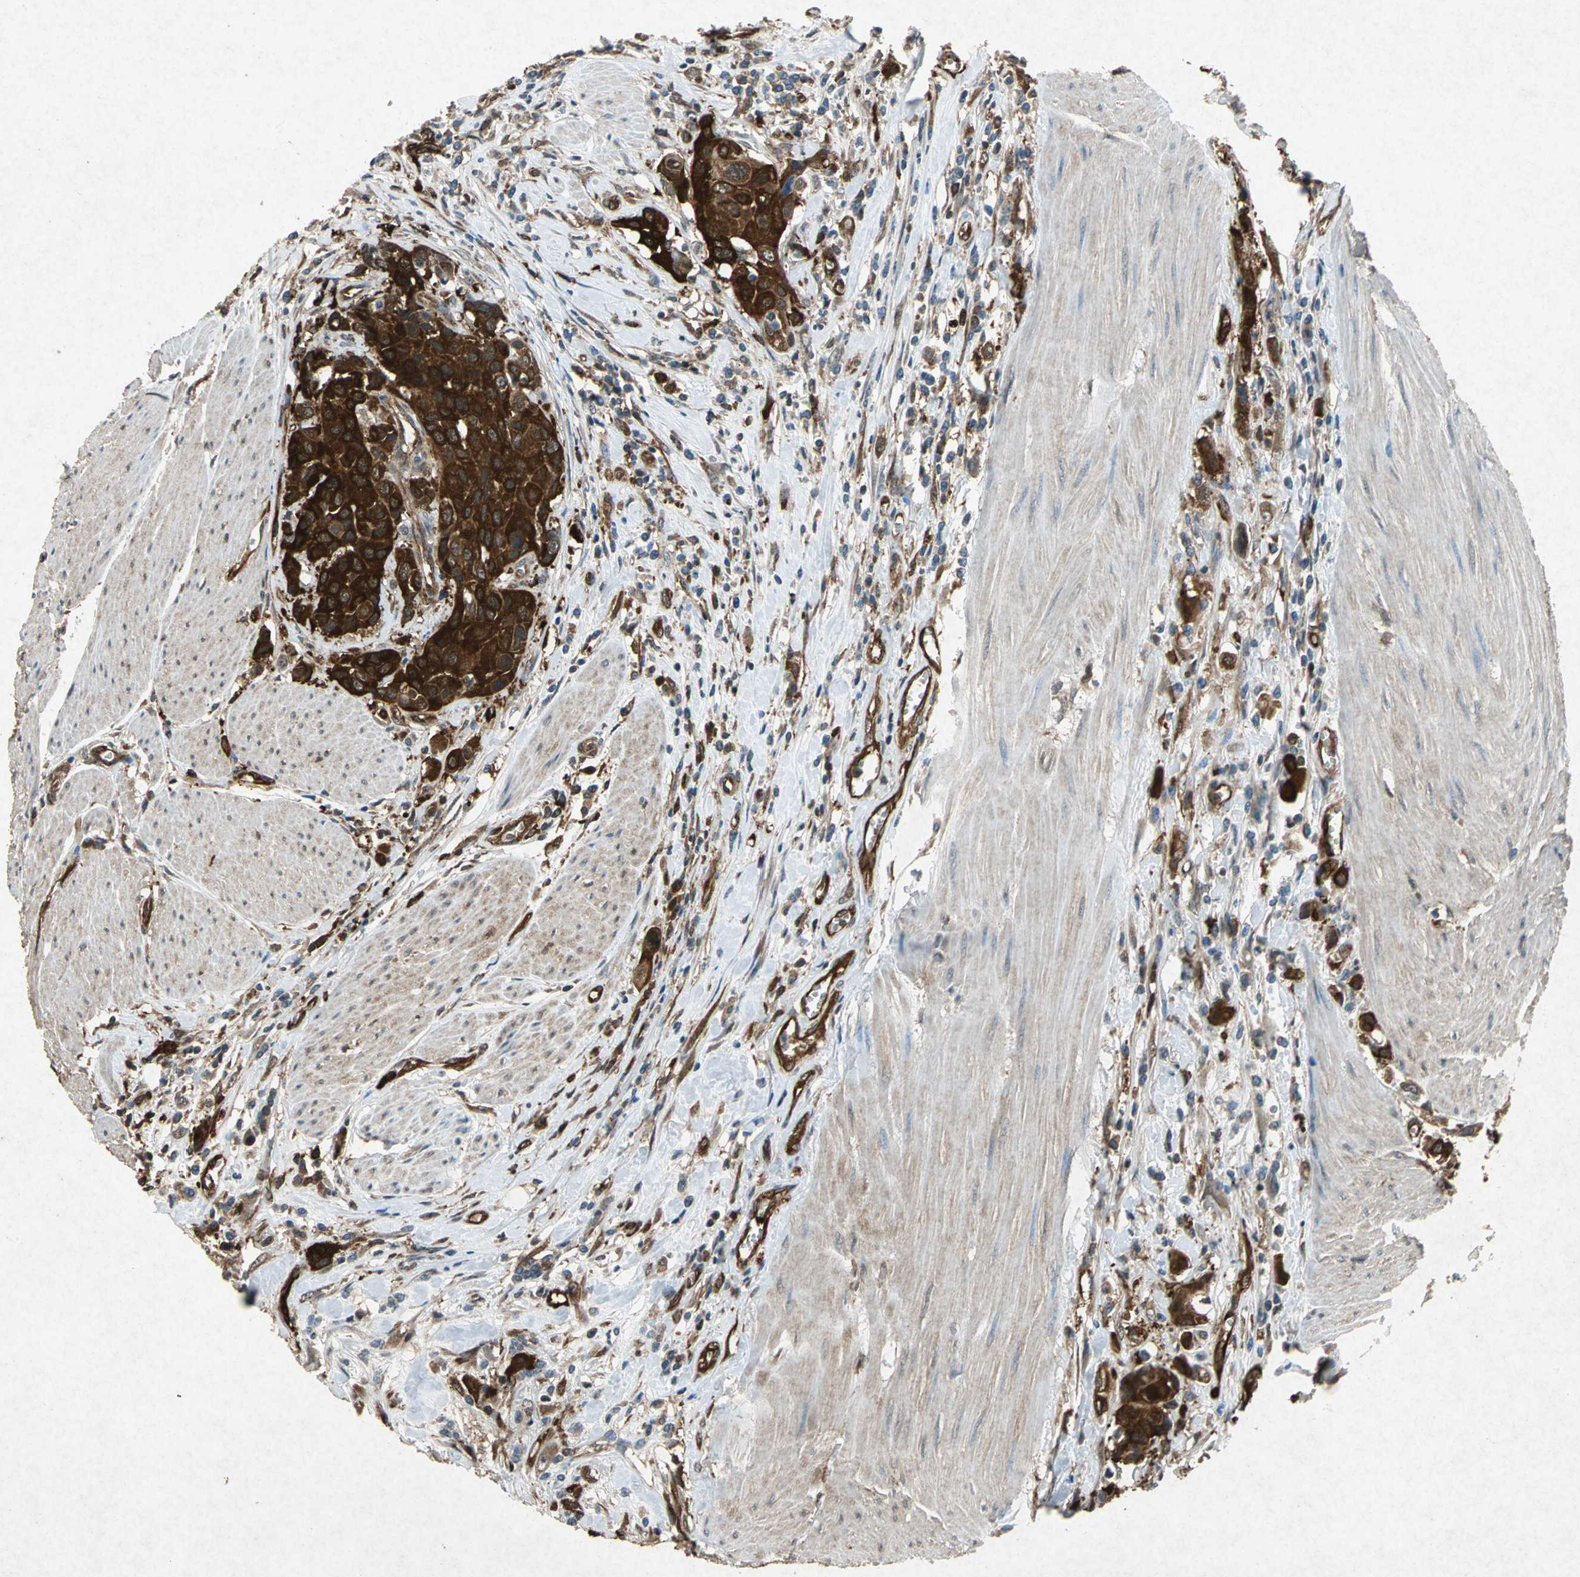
{"staining": {"intensity": "strong", "quantity": ">75%", "location": "cytoplasmic/membranous"}, "tissue": "urothelial cancer", "cell_type": "Tumor cells", "image_type": "cancer", "snomed": [{"axis": "morphology", "description": "Urothelial carcinoma, High grade"}, {"axis": "topography", "description": "Urinary bladder"}], "caption": "This histopathology image shows high-grade urothelial carcinoma stained with IHC to label a protein in brown. The cytoplasmic/membranous of tumor cells show strong positivity for the protein. Nuclei are counter-stained blue.", "gene": "HSP90AB1", "patient": {"sex": "male", "age": 50}}